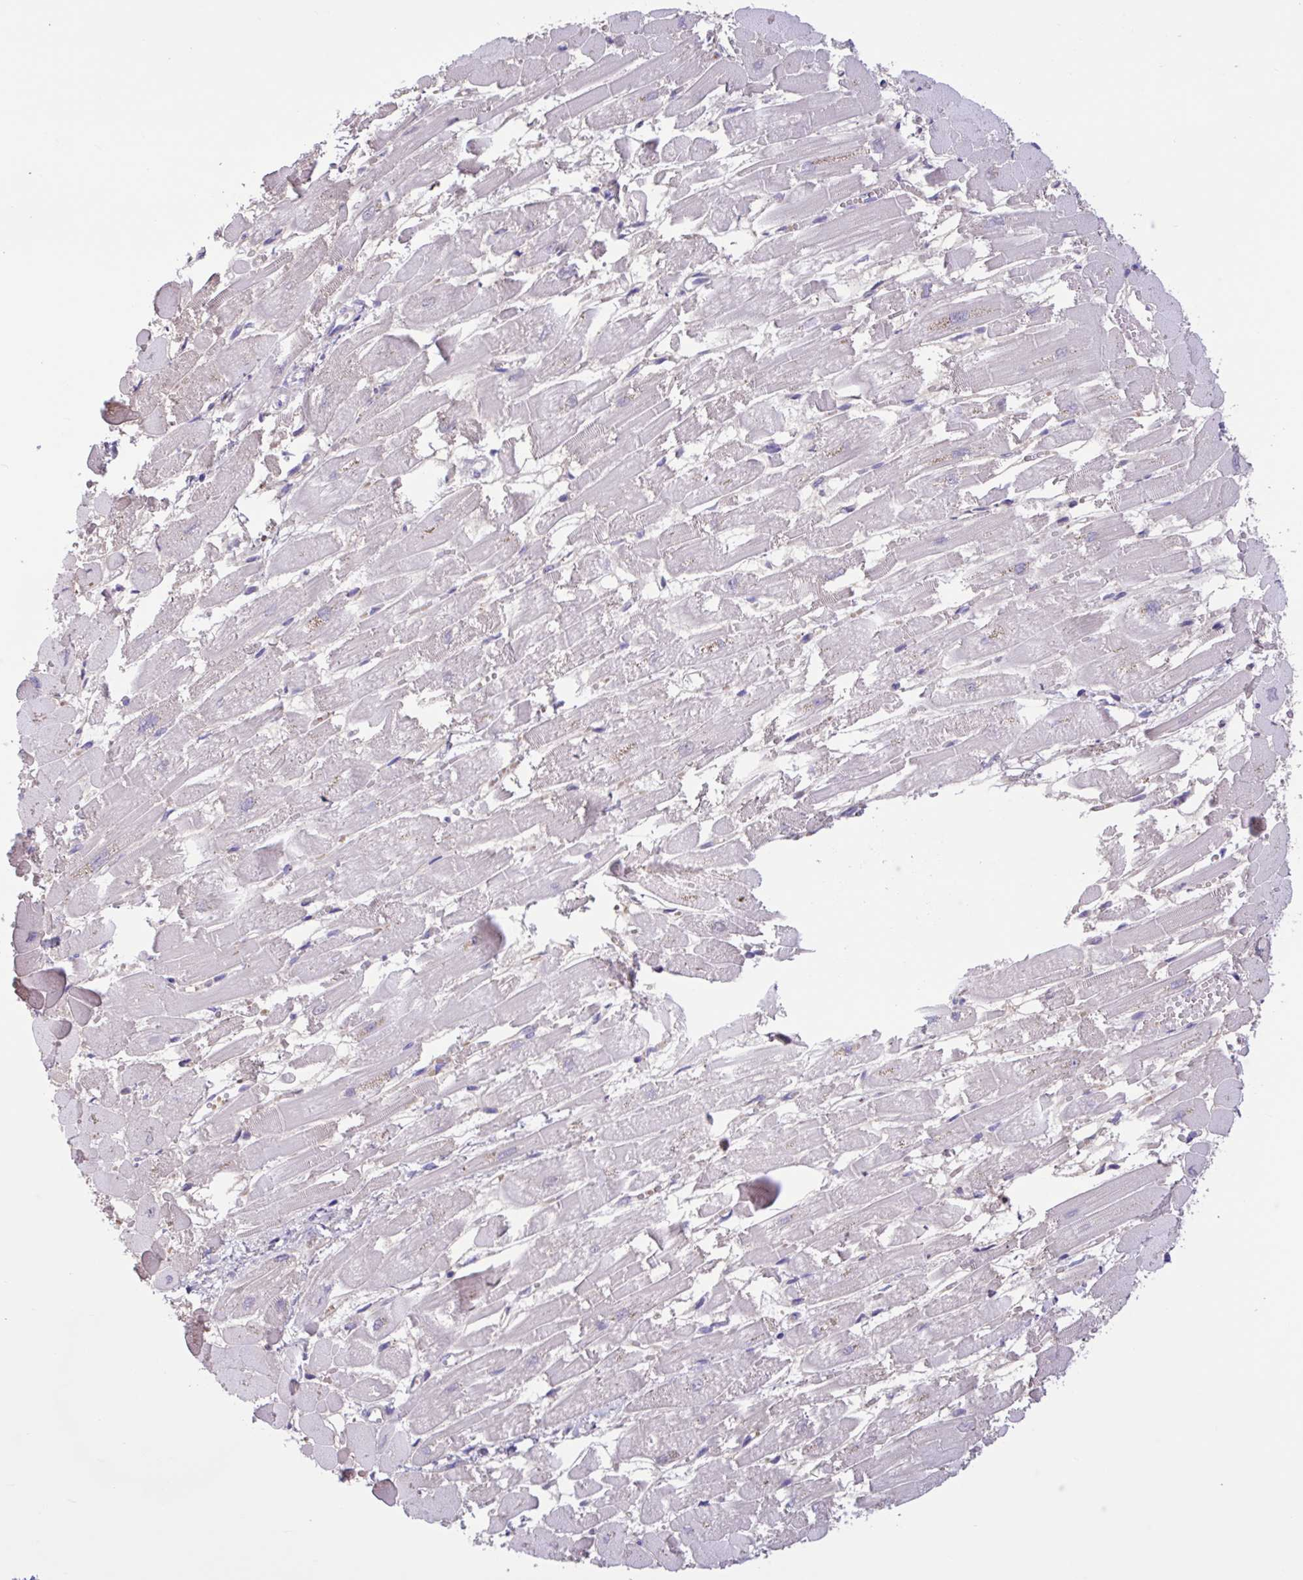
{"staining": {"intensity": "negative", "quantity": "none", "location": "none"}, "tissue": "heart muscle", "cell_type": "Cardiomyocytes", "image_type": "normal", "snomed": [{"axis": "morphology", "description": "Normal tissue, NOS"}, {"axis": "topography", "description": "Heart"}], "caption": "IHC image of benign human heart muscle stained for a protein (brown), which demonstrates no positivity in cardiomyocytes.", "gene": "LARGE2", "patient": {"sex": "female", "age": 52}}